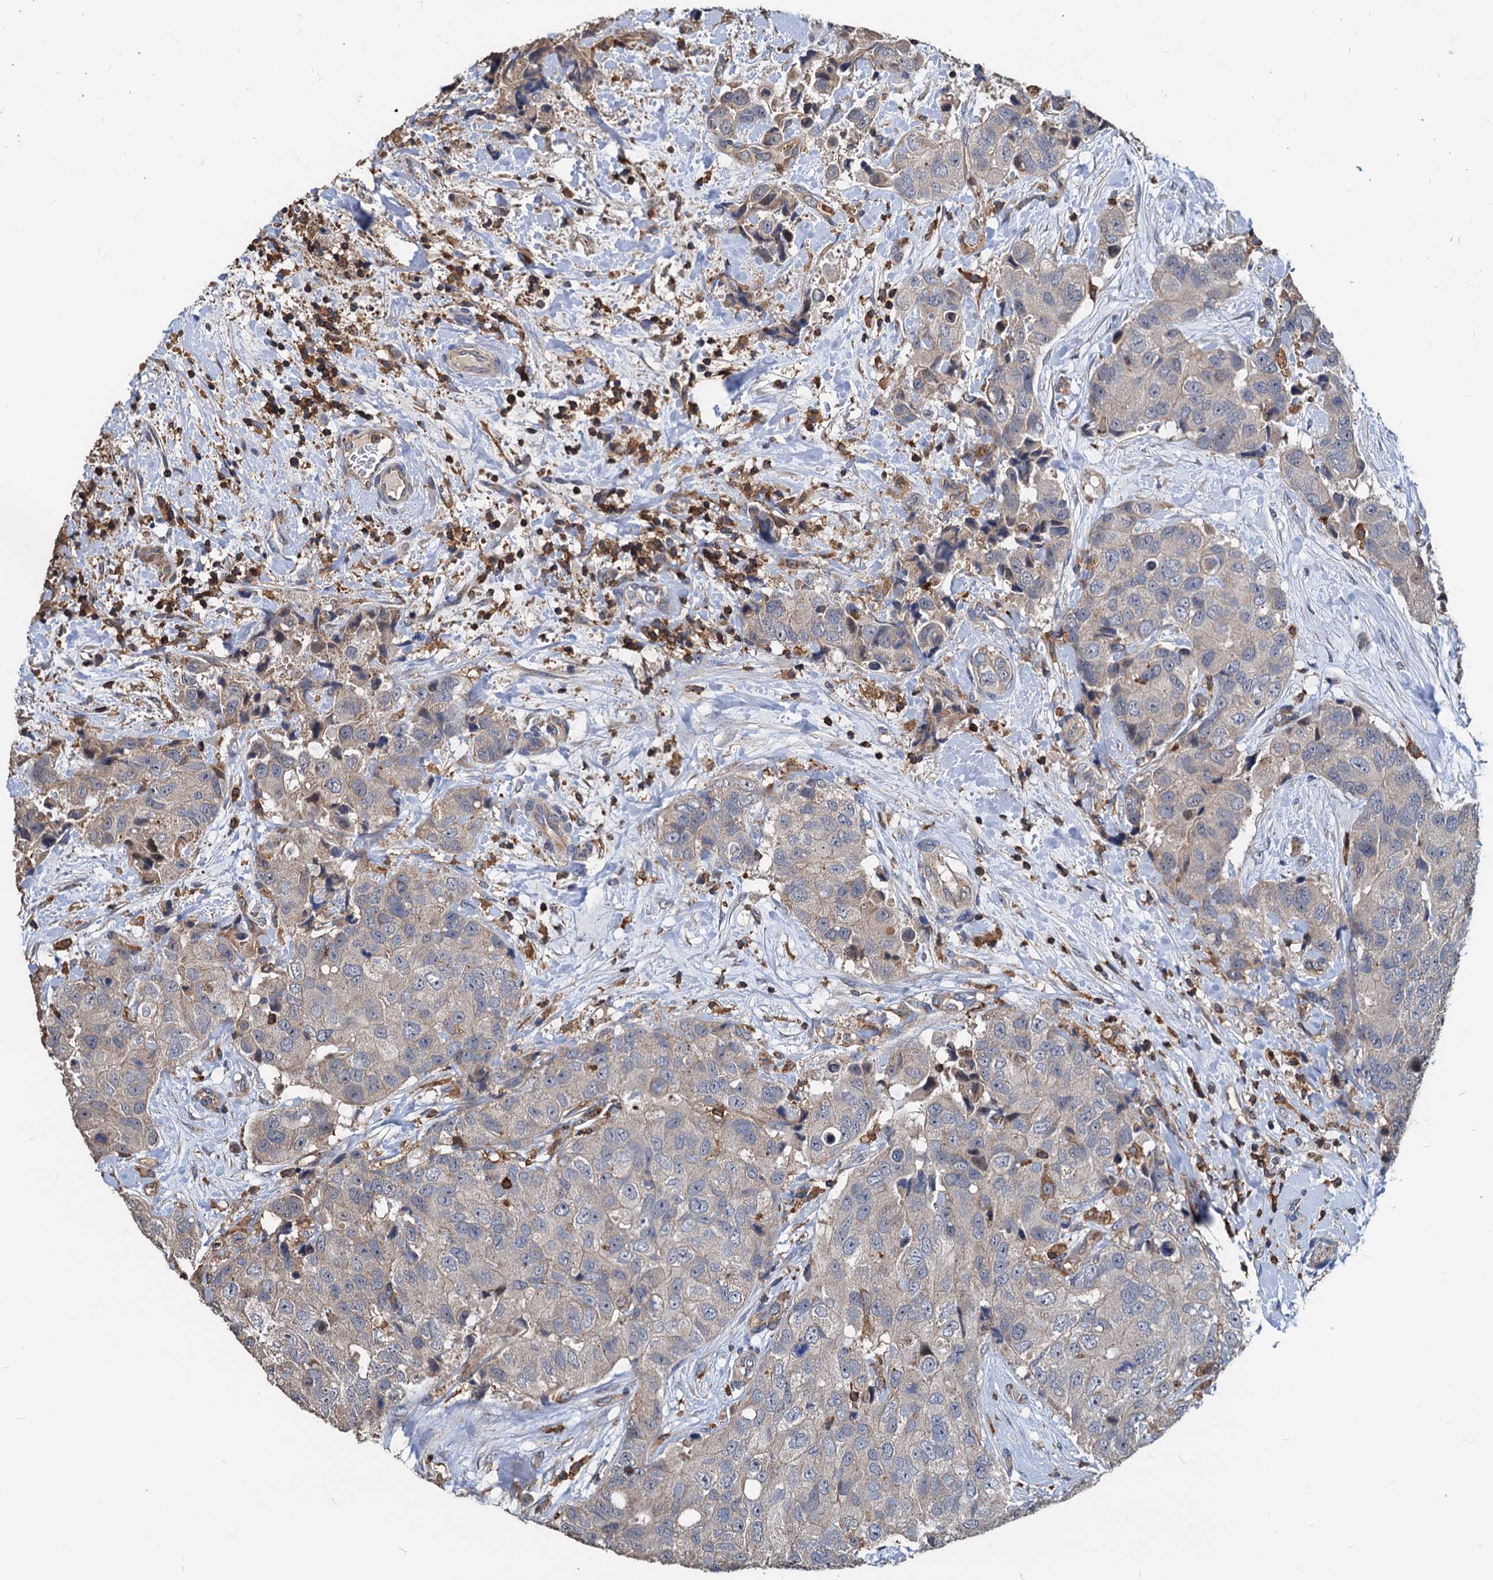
{"staining": {"intensity": "negative", "quantity": "none", "location": "none"}, "tissue": "breast cancer", "cell_type": "Tumor cells", "image_type": "cancer", "snomed": [{"axis": "morphology", "description": "Duct carcinoma"}, {"axis": "topography", "description": "Breast"}], "caption": "Tumor cells show no significant positivity in intraductal carcinoma (breast).", "gene": "LCP2", "patient": {"sex": "female", "age": 62}}